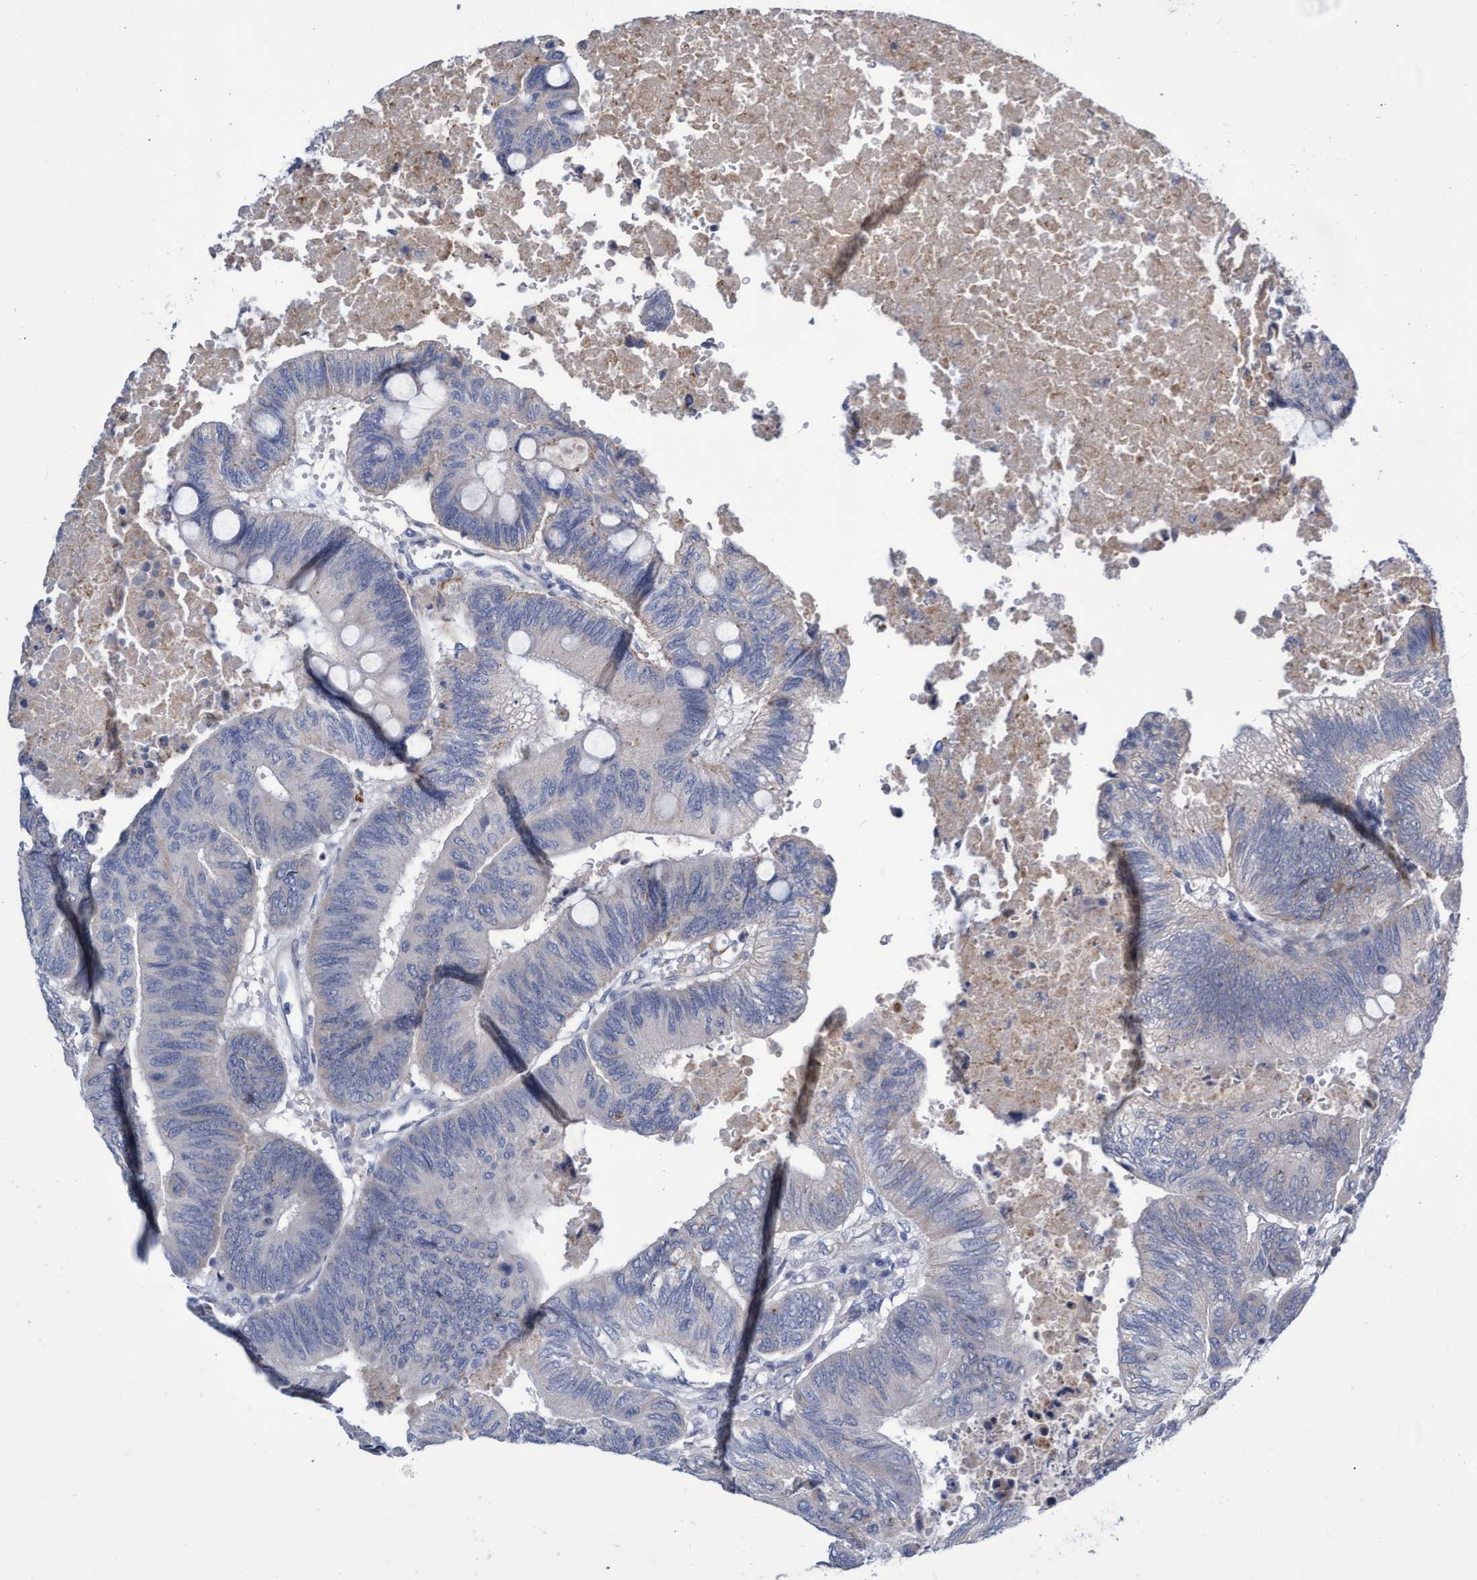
{"staining": {"intensity": "negative", "quantity": "none", "location": "none"}, "tissue": "colorectal cancer", "cell_type": "Tumor cells", "image_type": "cancer", "snomed": [{"axis": "morphology", "description": "Normal tissue, NOS"}, {"axis": "morphology", "description": "Adenocarcinoma, NOS"}, {"axis": "topography", "description": "Rectum"}, {"axis": "topography", "description": "Peripheral nerve tissue"}], "caption": "IHC histopathology image of adenocarcinoma (colorectal) stained for a protein (brown), which exhibits no expression in tumor cells.", "gene": "ABCF2", "patient": {"sex": "male", "age": 92}}